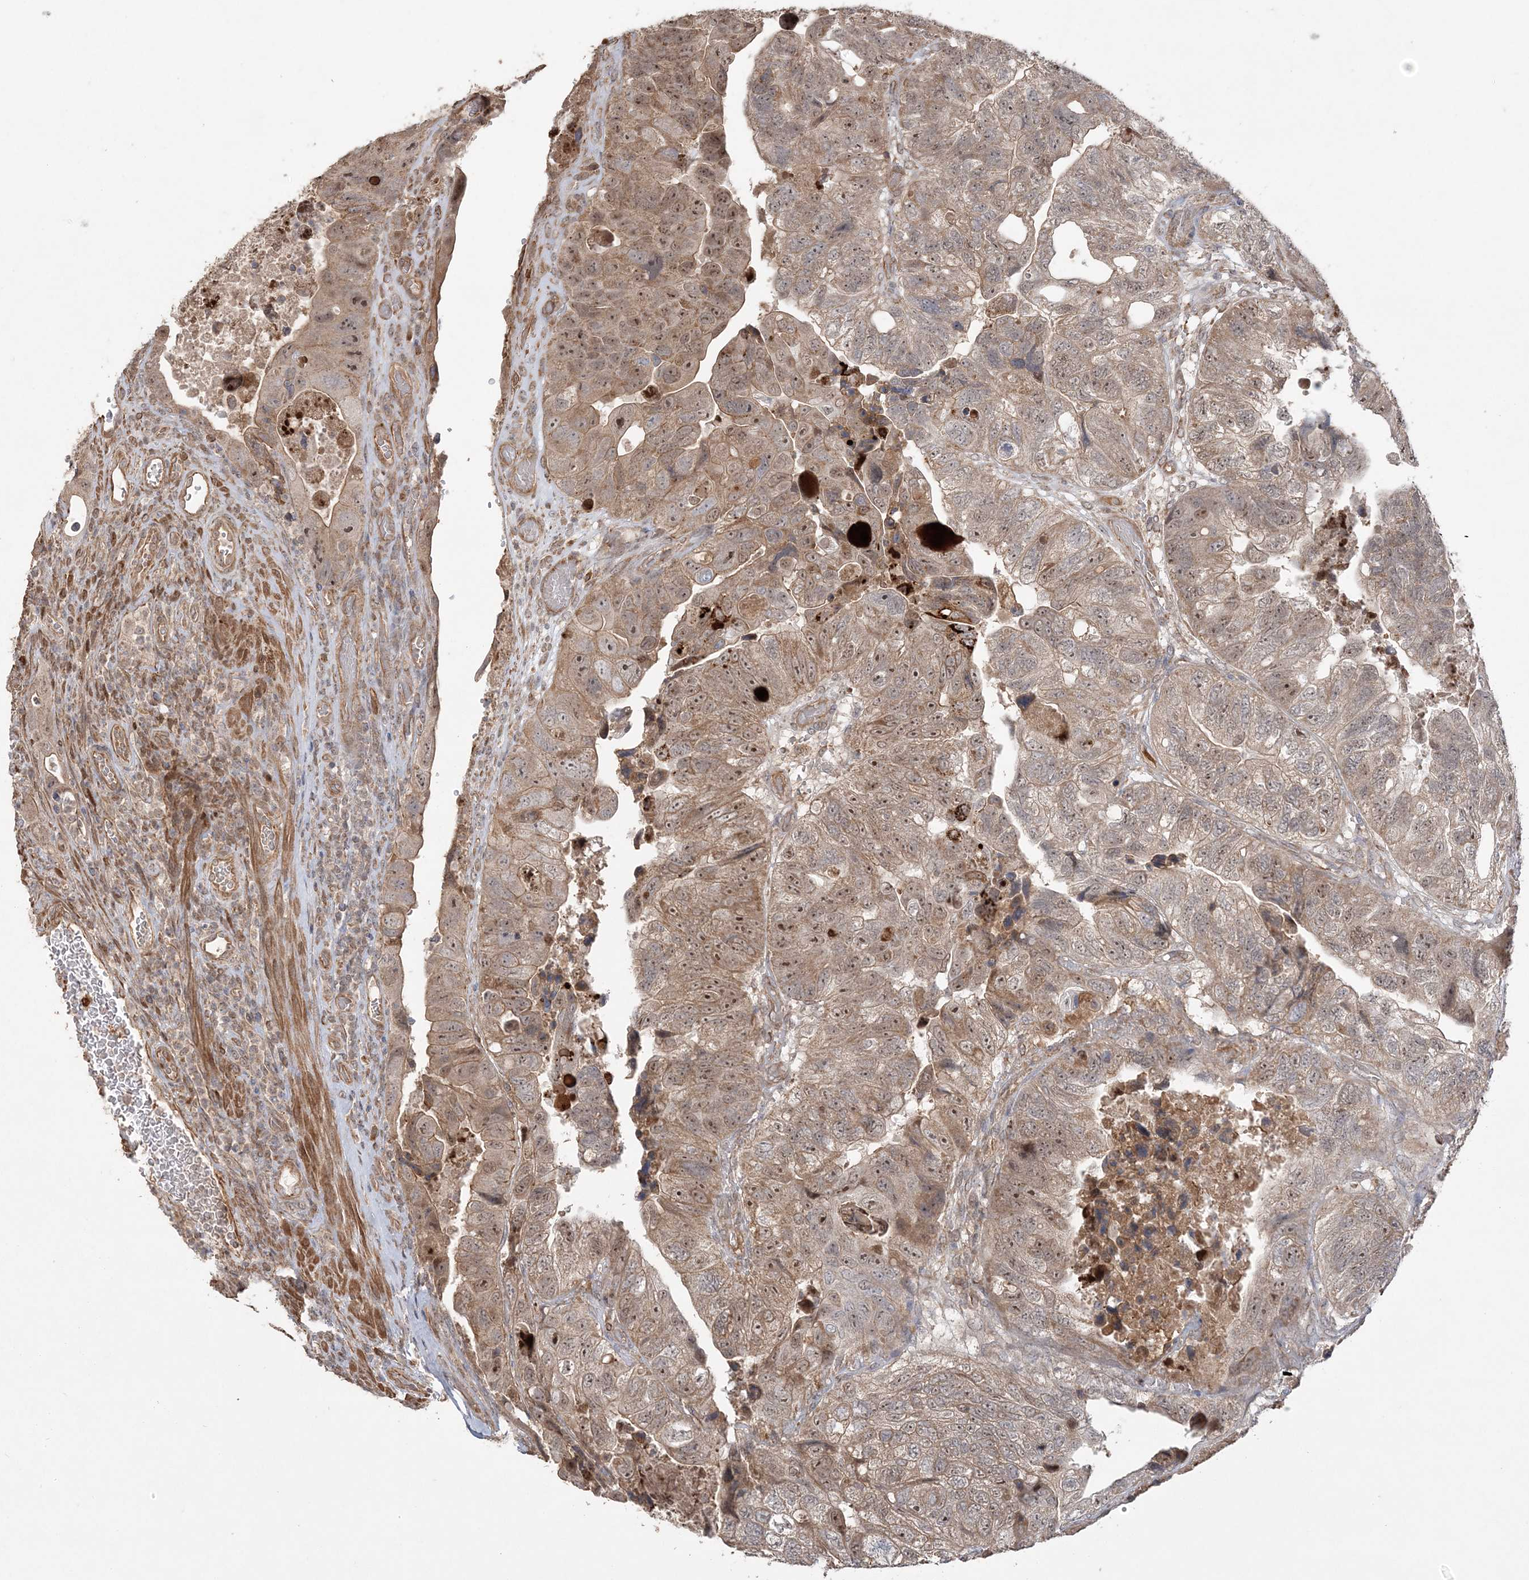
{"staining": {"intensity": "moderate", "quantity": ">75%", "location": "cytoplasmic/membranous,nuclear"}, "tissue": "colorectal cancer", "cell_type": "Tumor cells", "image_type": "cancer", "snomed": [{"axis": "morphology", "description": "Adenocarcinoma, NOS"}, {"axis": "topography", "description": "Rectum"}], "caption": "IHC image of neoplastic tissue: adenocarcinoma (colorectal) stained using immunohistochemistry demonstrates medium levels of moderate protein expression localized specifically in the cytoplasmic/membranous and nuclear of tumor cells, appearing as a cytoplasmic/membranous and nuclear brown color.", "gene": "SCLT1", "patient": {"sex": "male", "age": 63}}